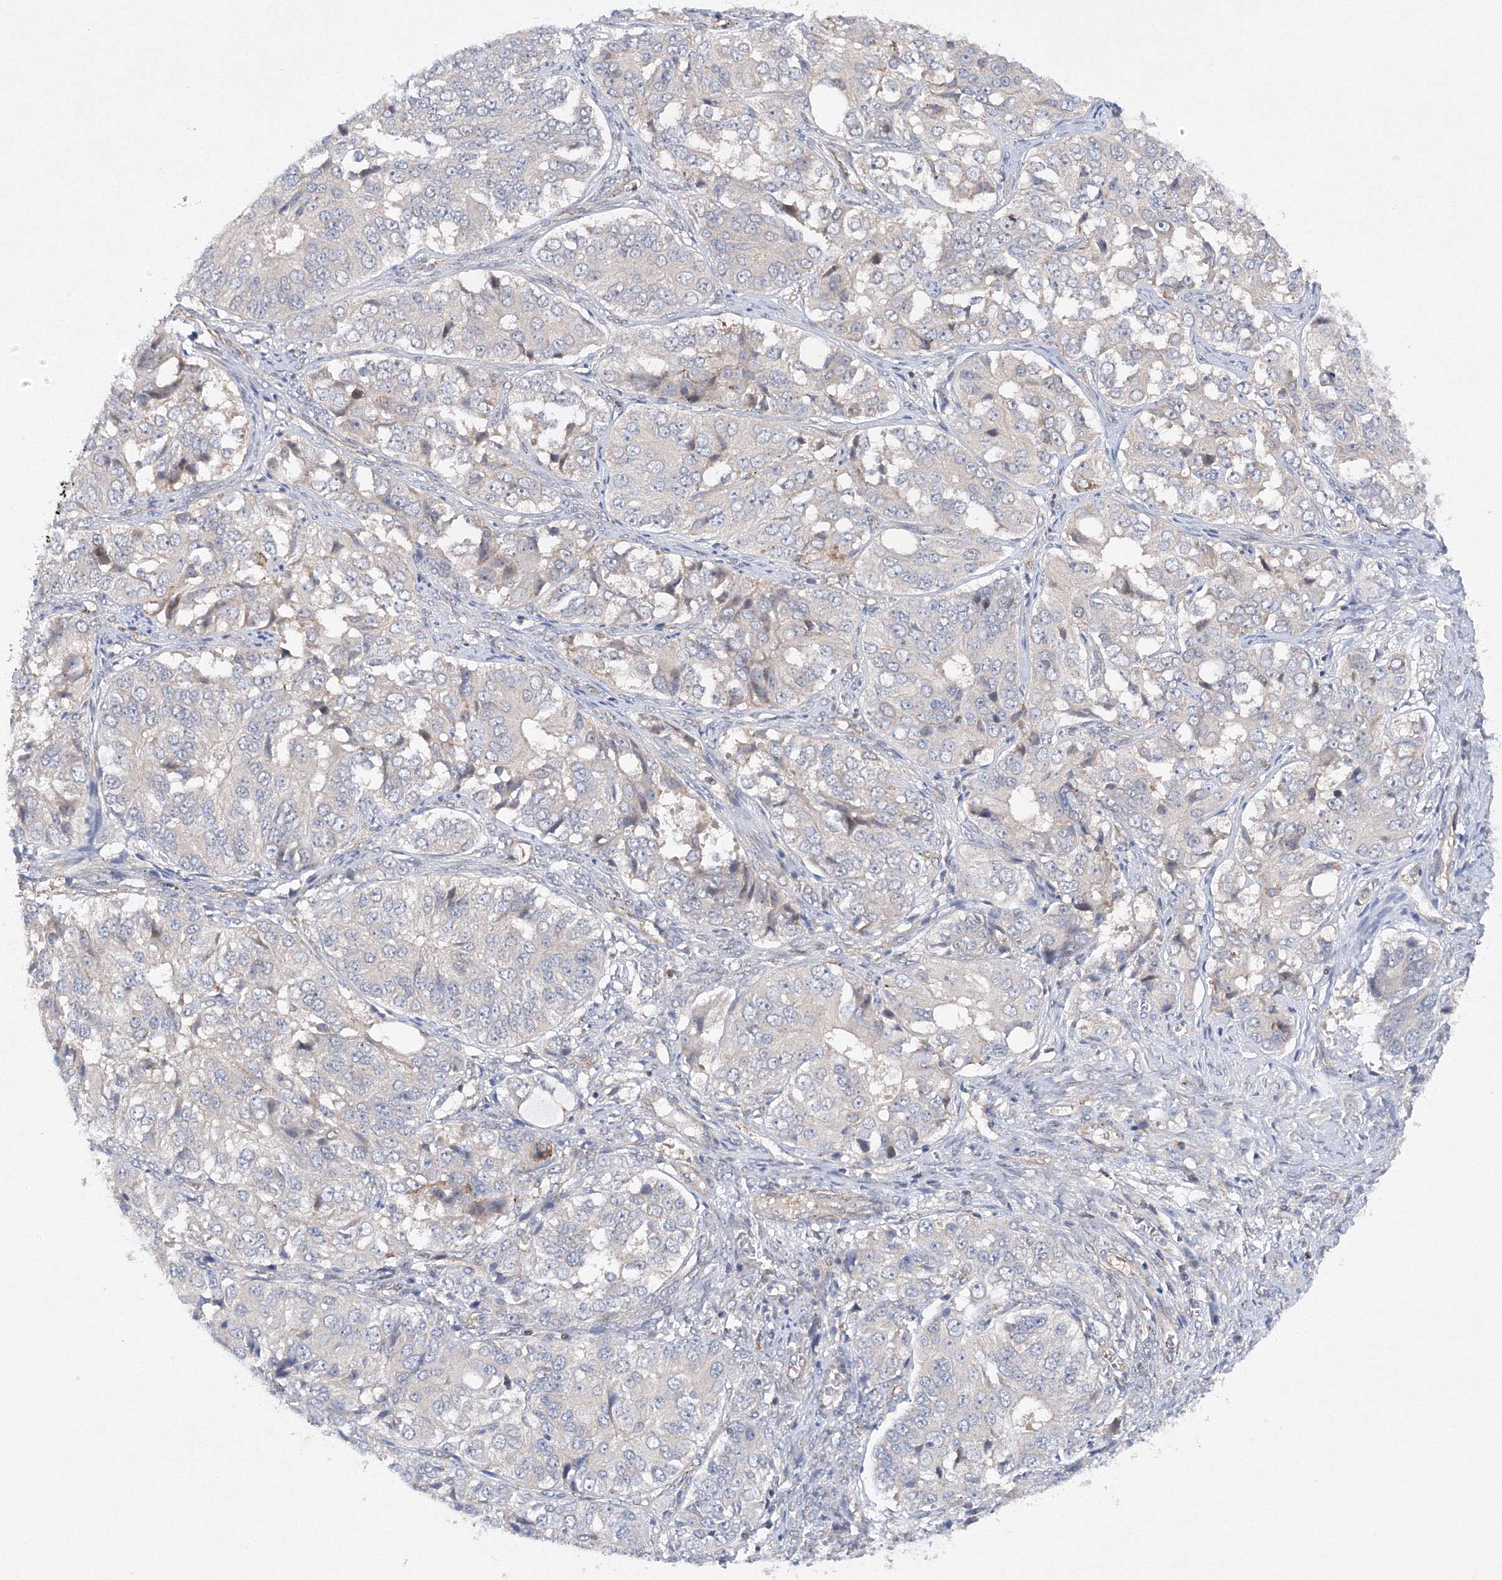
{"staining": {"intensity": "negative", "quantity": "none", "location": "none"}, "tissue": "ovarian cancer", "cell_type": "Tumor cells", "image_type": "cancer", "snomed": [{"axis": "morphology", "description": "Carcinoma, endometroid"}, {"axis": "topography", "description": "Ovary"}], "caption": "Ovarian endometroid carcinoma was stained to show a protein in brown. There is no significant positivity in tumor cells.", "gene": "DCTD", "patient": {"sex": "female", "age": 51}}